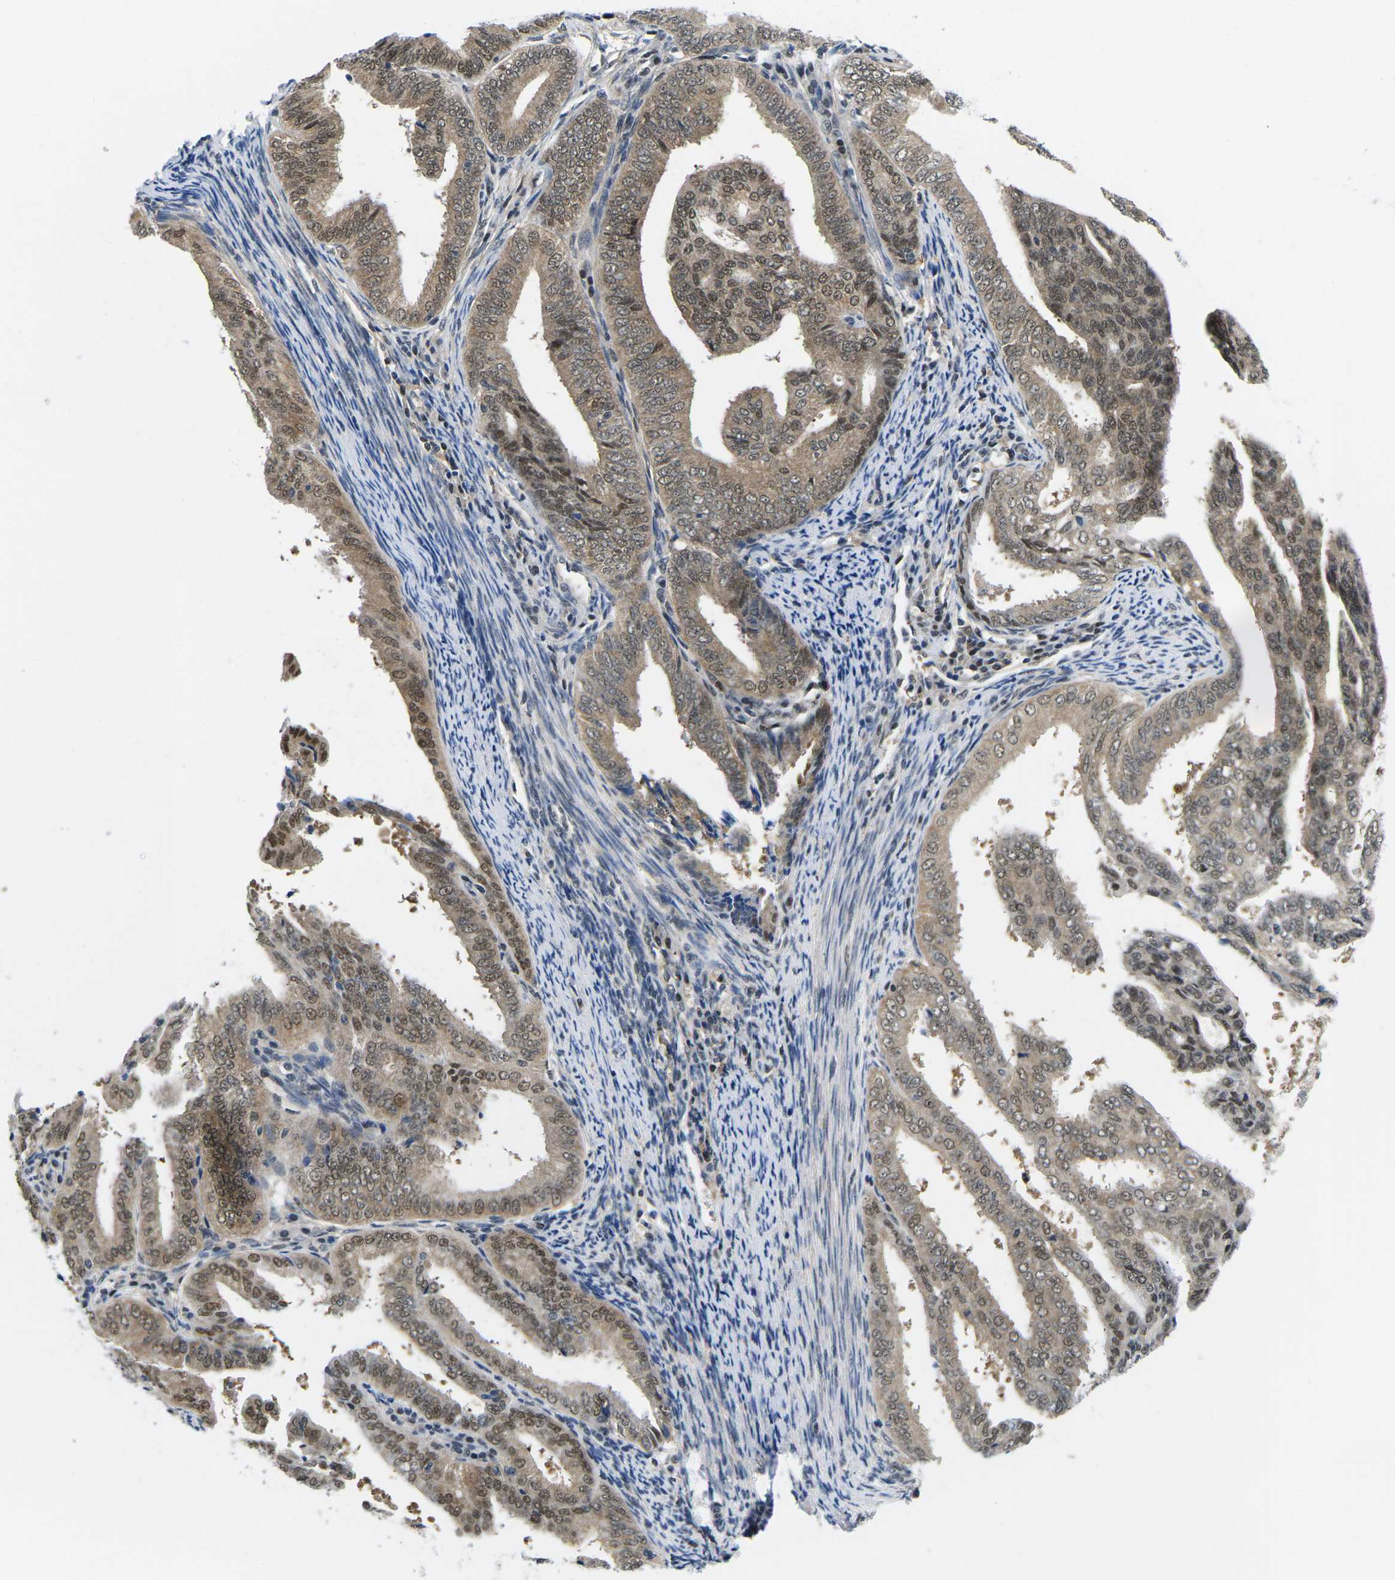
{"staining": {"intensity": "moderate", "quantity": ">75%", "location": "cytoplasmic/membranous,nuclear"}, "tissue": "endometrial cancer", "cell_type": "Tumor cells", "image_type": "cancer", "snomed": [{"axis": "morphology", "description": "Adenocarcinoma, NOS"}, {"axis": "topography", "description": "Endometrium"}], "caption": "Brown immunohistochemical staining in human endometrial cancer (adenocarcinoma) exhibits moderate cytoplasmic/membranous and nuclear positivity in about >75% of tumor cells.", "gene": "UBA7", "patient": {"sex": "female", "age": 58}}